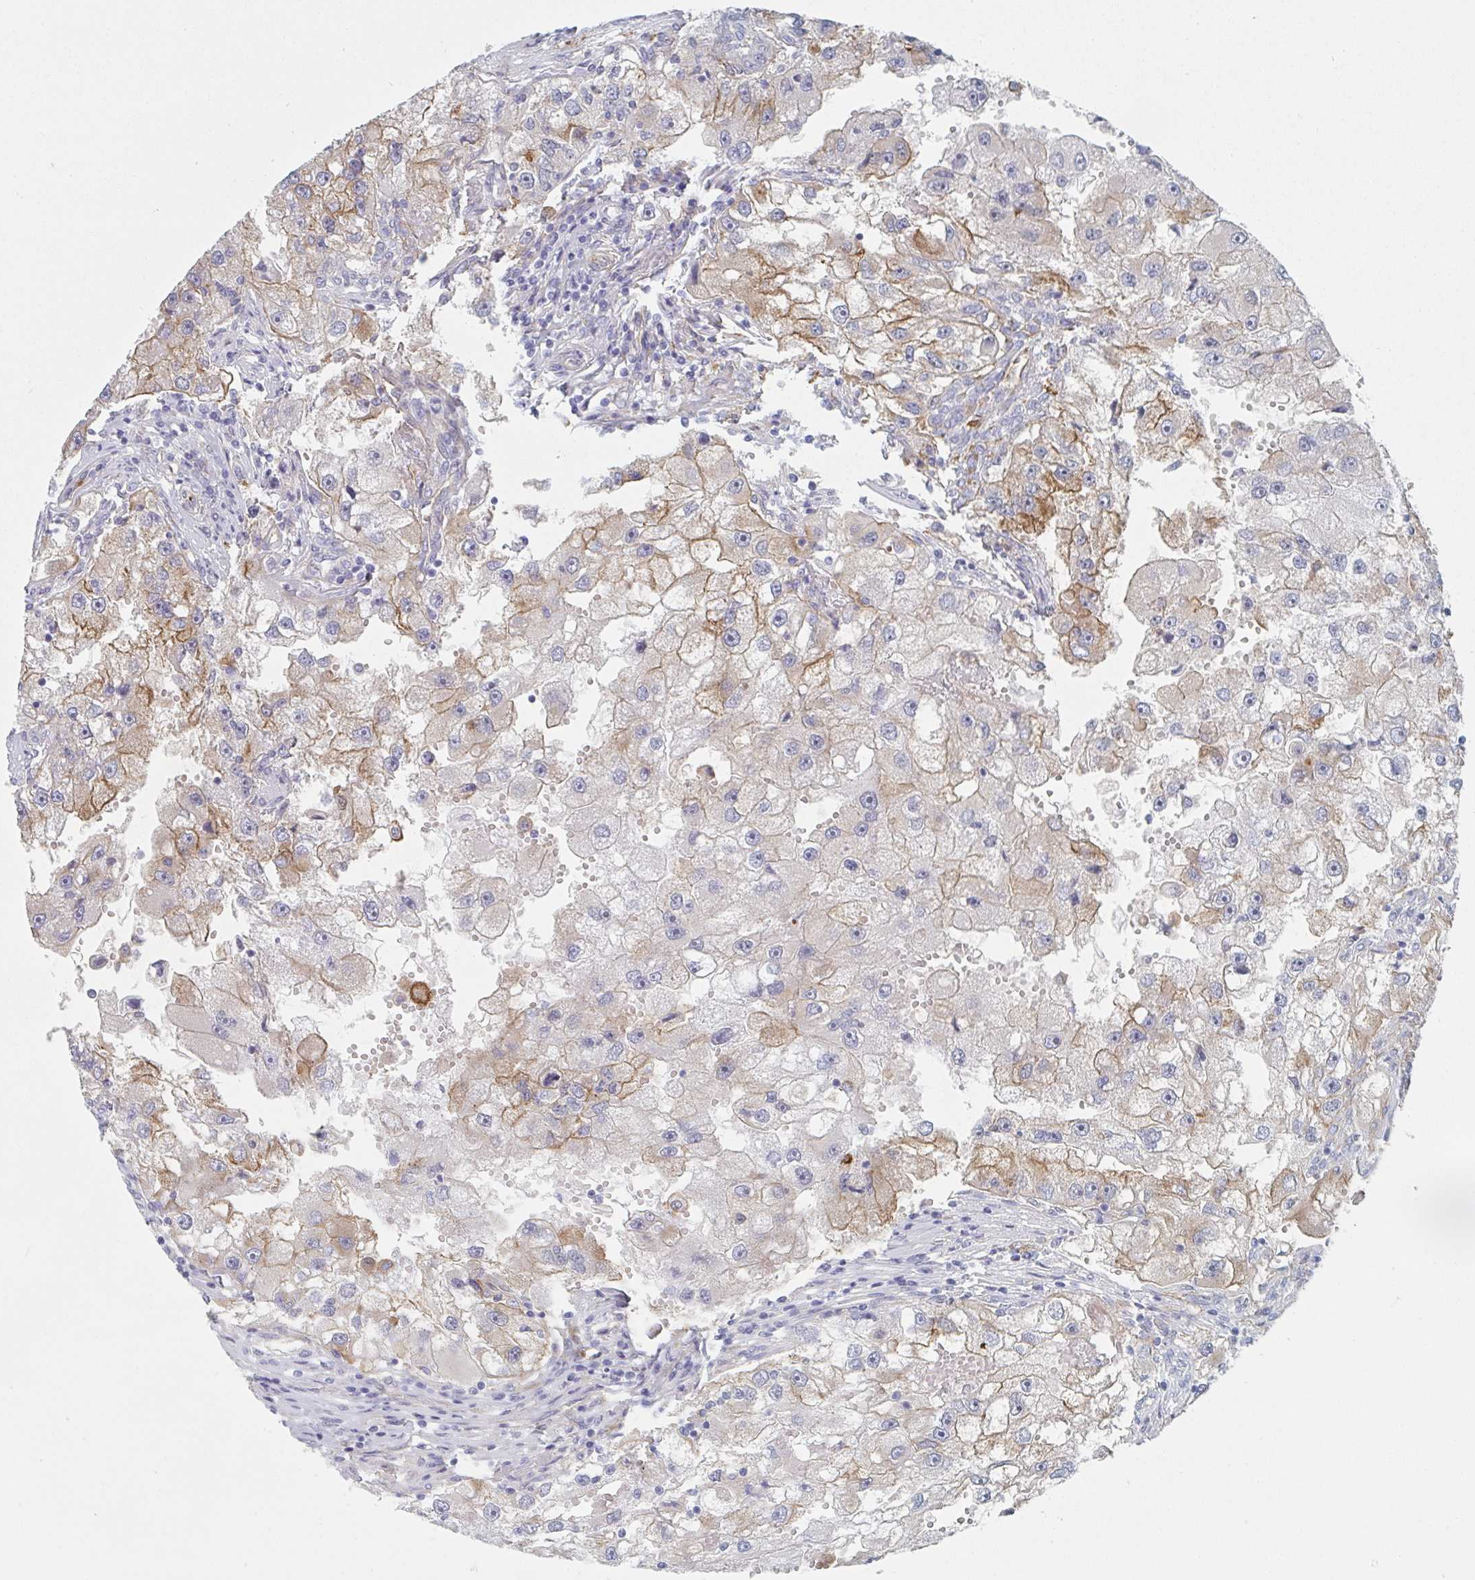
{"staining": {"intensity": "moderate", "quantity": "25%-75%", "location": "cytoplasmic/membranous"}, "tissue": "renal cancer", "cell_type": "Tumor cells", "image_type": "cancer", "snomed": [{"axis": "morphology", "description": "Adenocarcinoma, NOS"}, {"axis": "topography", "description": "Kidney"}], "caption": "Immunohistochemical staining of renal cancer (adenocarcinoma) shows medium levels of moderate cytoplasmic/membranous protein positivity in approximately 25%-75% of tumor cells.", "gene": "DAB2", "patient": {"sex": "male", "age": 63}}